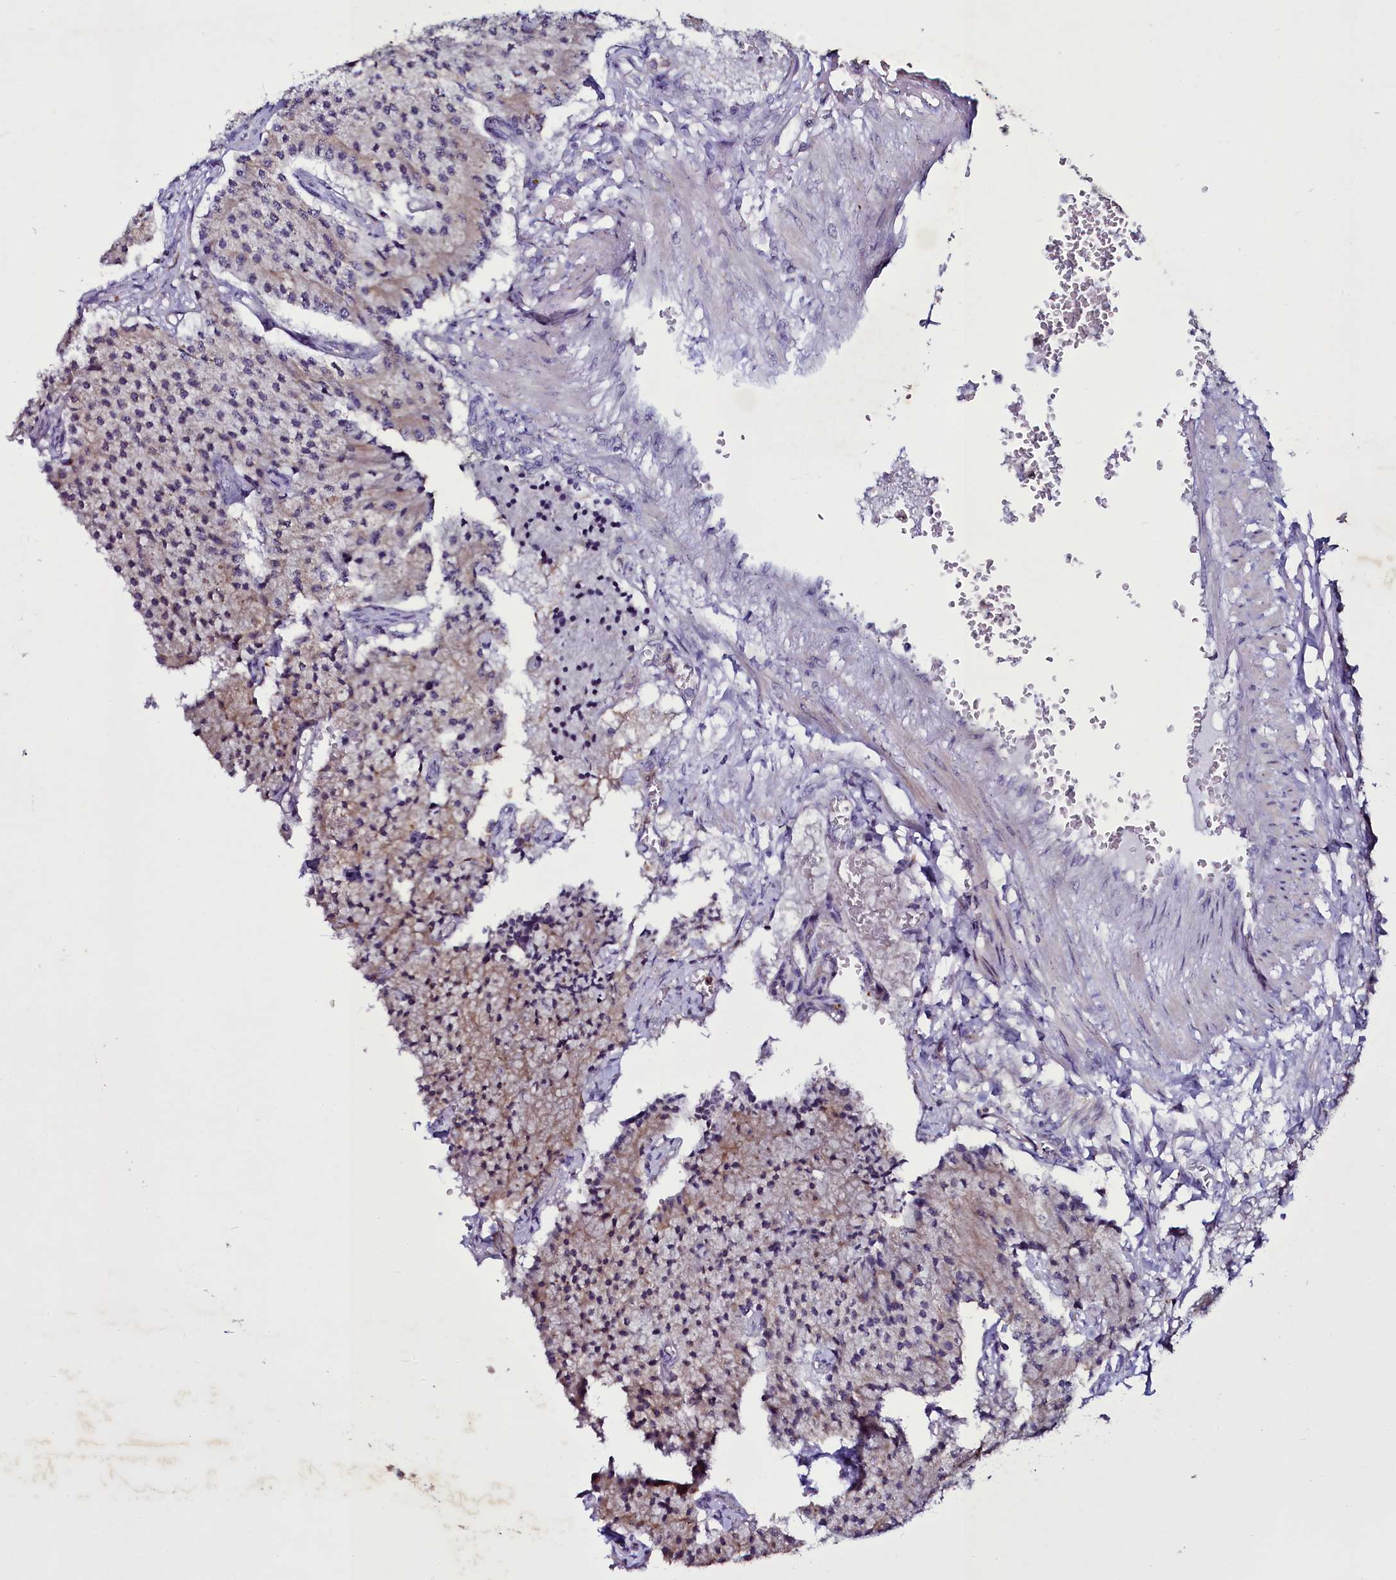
{"staining": {"intensity": "weak", "quantity": "25%-75%", "location": "cytoplasmic/membranous"}, "tissue": "carcinoid", "cell_type": "Tumor cells", "image_type": "cancer", "snomed": [{"axis": "morphology", "description": "Carcinoid, malignant, NOS"}, {"axis": "topography", "description": "Colon"}], "caption": "A photomicrograph showing weak cytoplasmic/membranous staining in about 25%-75% of tumor cells in carcinoid, as visualized by brown immunohistochemical staining.", "gene": "SELENOT", "patient": {"sex": "female", "age": 52}}